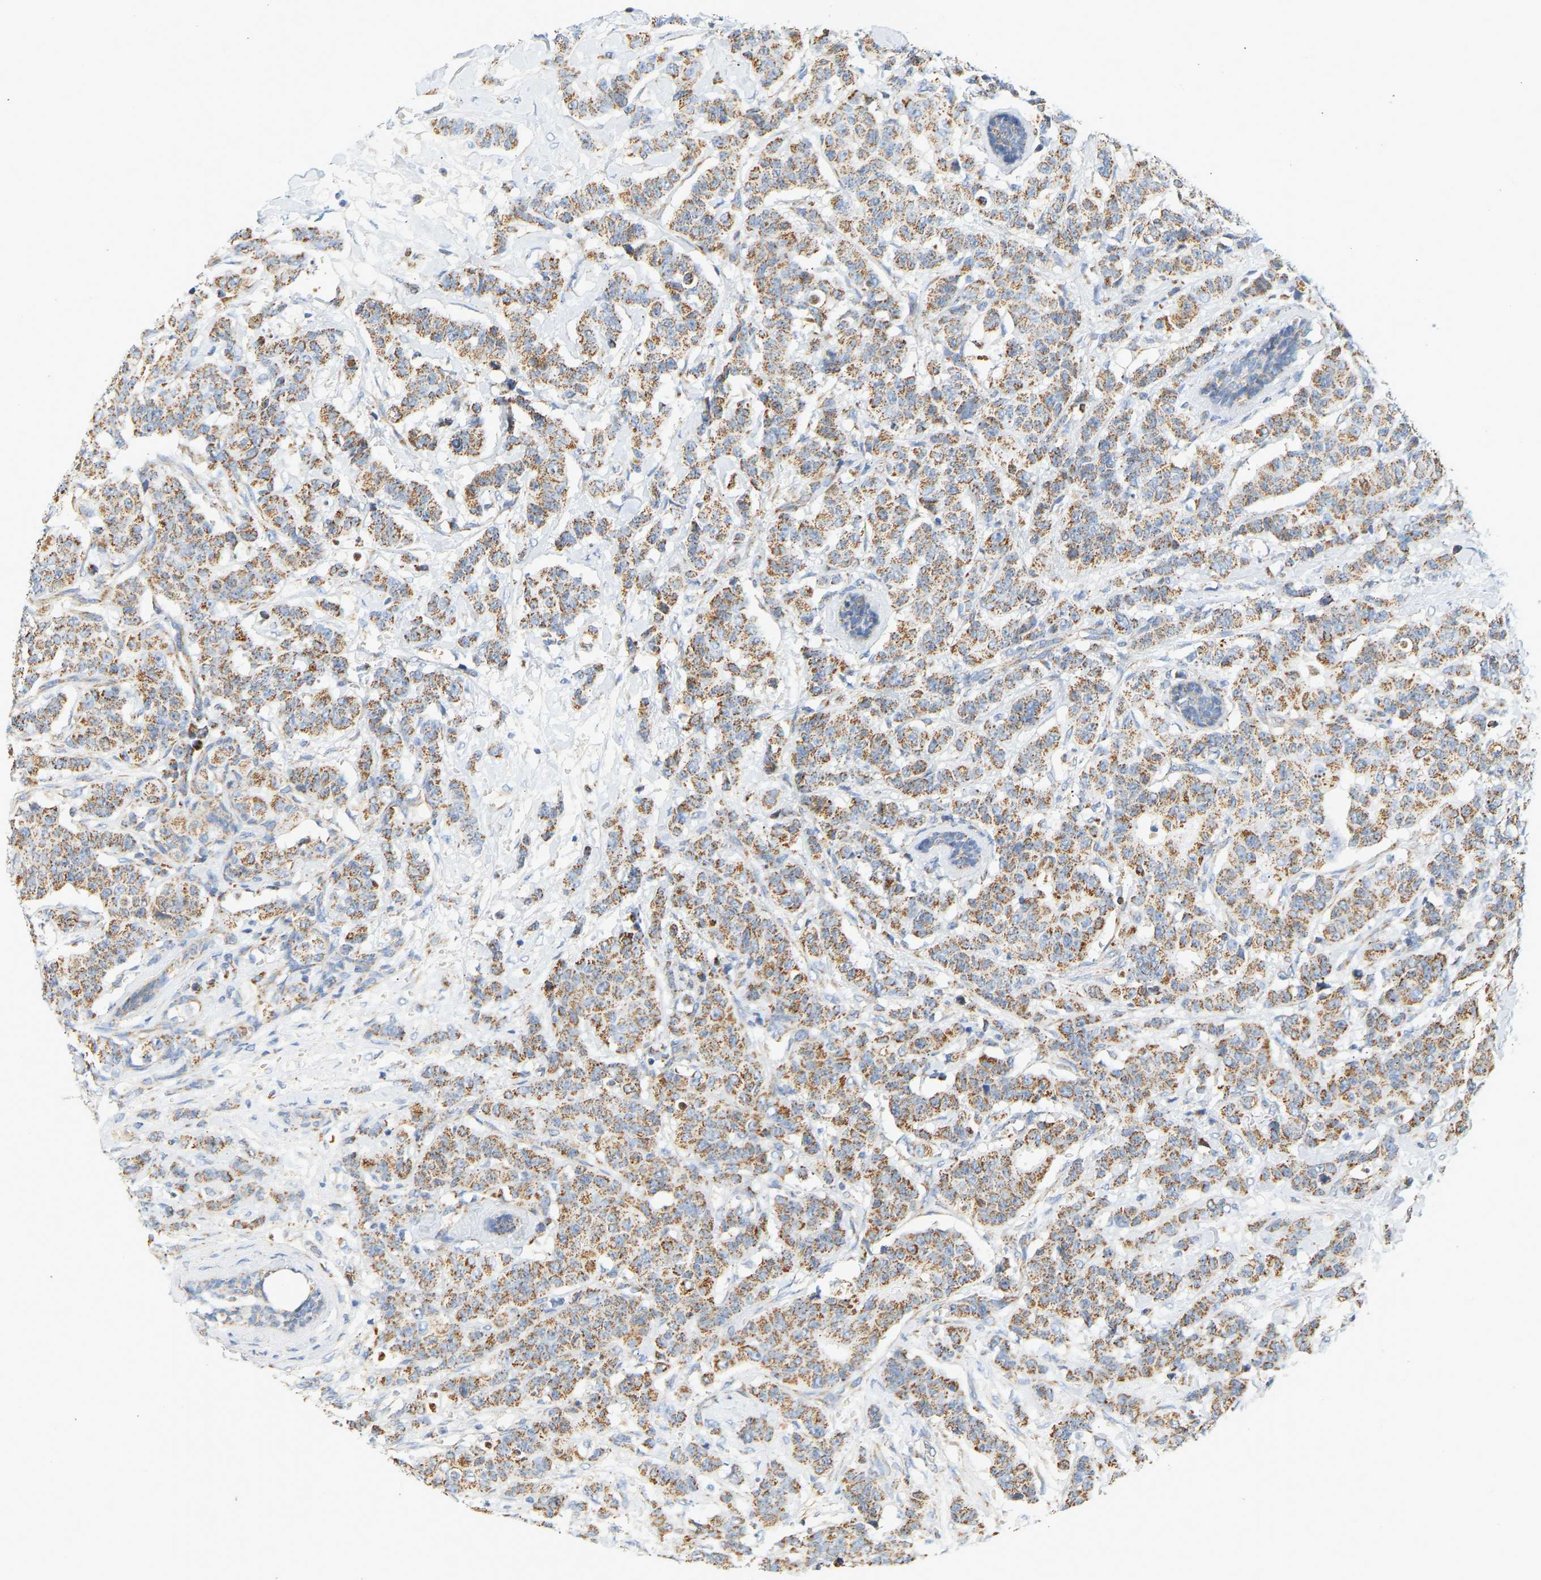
{"staining": {"intensity": "moderate", "quantity": ">75%", "location": "cytoplasmic/membranous"}, "tissue": "breast cancer", "cell_type": "Tumor cells", "image_type": "cancer", "snomed": [{"axis": "morphology", "description": "Normal tissue, NOS"}, {"axis": "morphology", "description": "Duct carcinoma"}, {"axis": "topography", "description": "Breast"}], "caption": "A high-resolution micrograph shows IHC staining of breast cancer (invasive ductal carcinoma), which displays moderate cytoplasmic/membranous staining in about >75% of tumor cells.", "gene": "GRPEL2", "patient": {"sex": "female", "age": 40}}